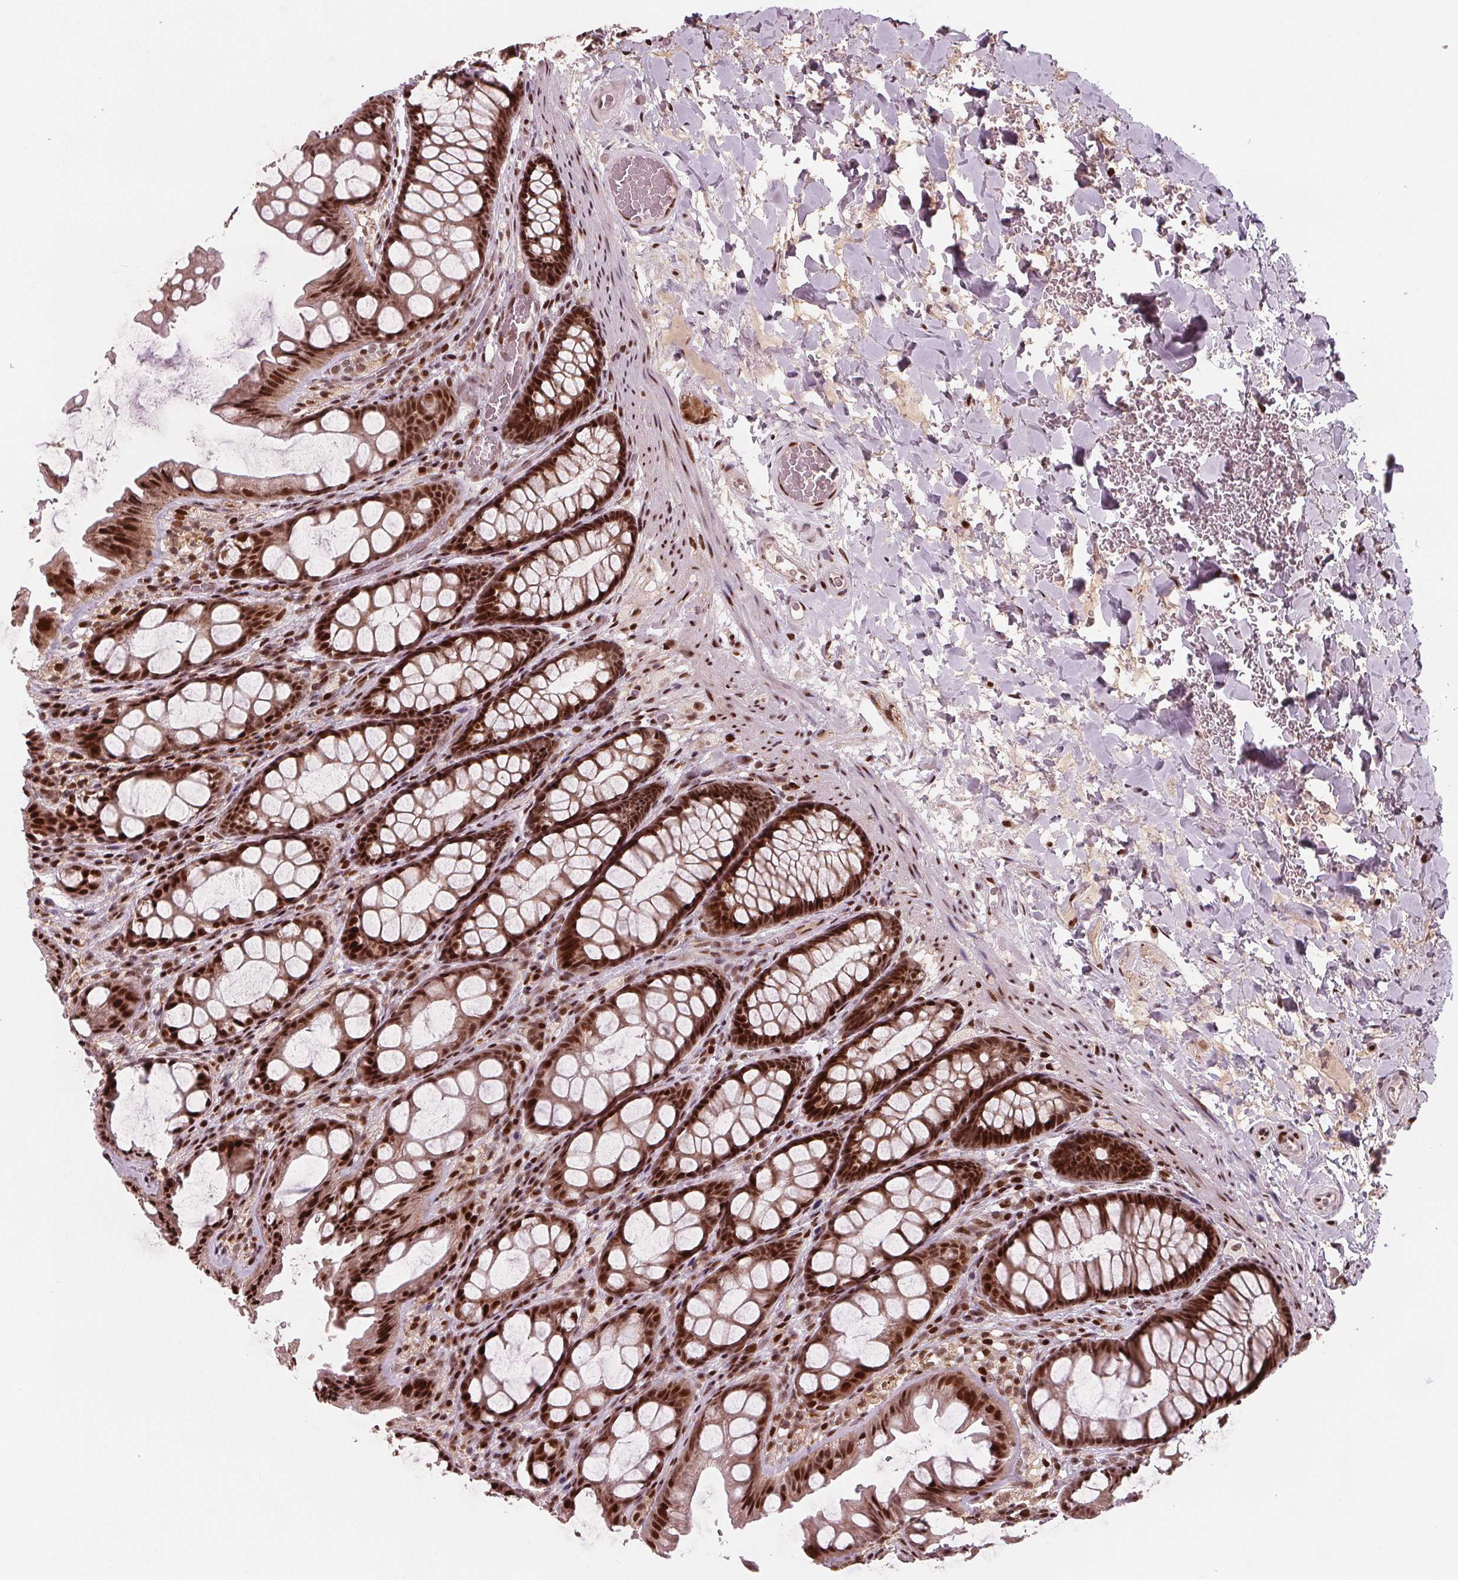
{"staining": {"intensity": "moderate", "quantity": ">75%", "location": "nuclear"}, "tissue": "colon", "cell_type": "Endothelial cells", "image_type": "normal", "snomed": [{"axis": "morphology", "description": "Normal tissue, NOS"}, {"axis": "topography", "description": "Colon"}], "caption": "Endothelial cells demonstrate medium levels of moderate nuclear positivity in approximately >75% of cells in benign human colon.", "gene": "SNRNP35", "patient": {"sex": "male", "age": 47}}